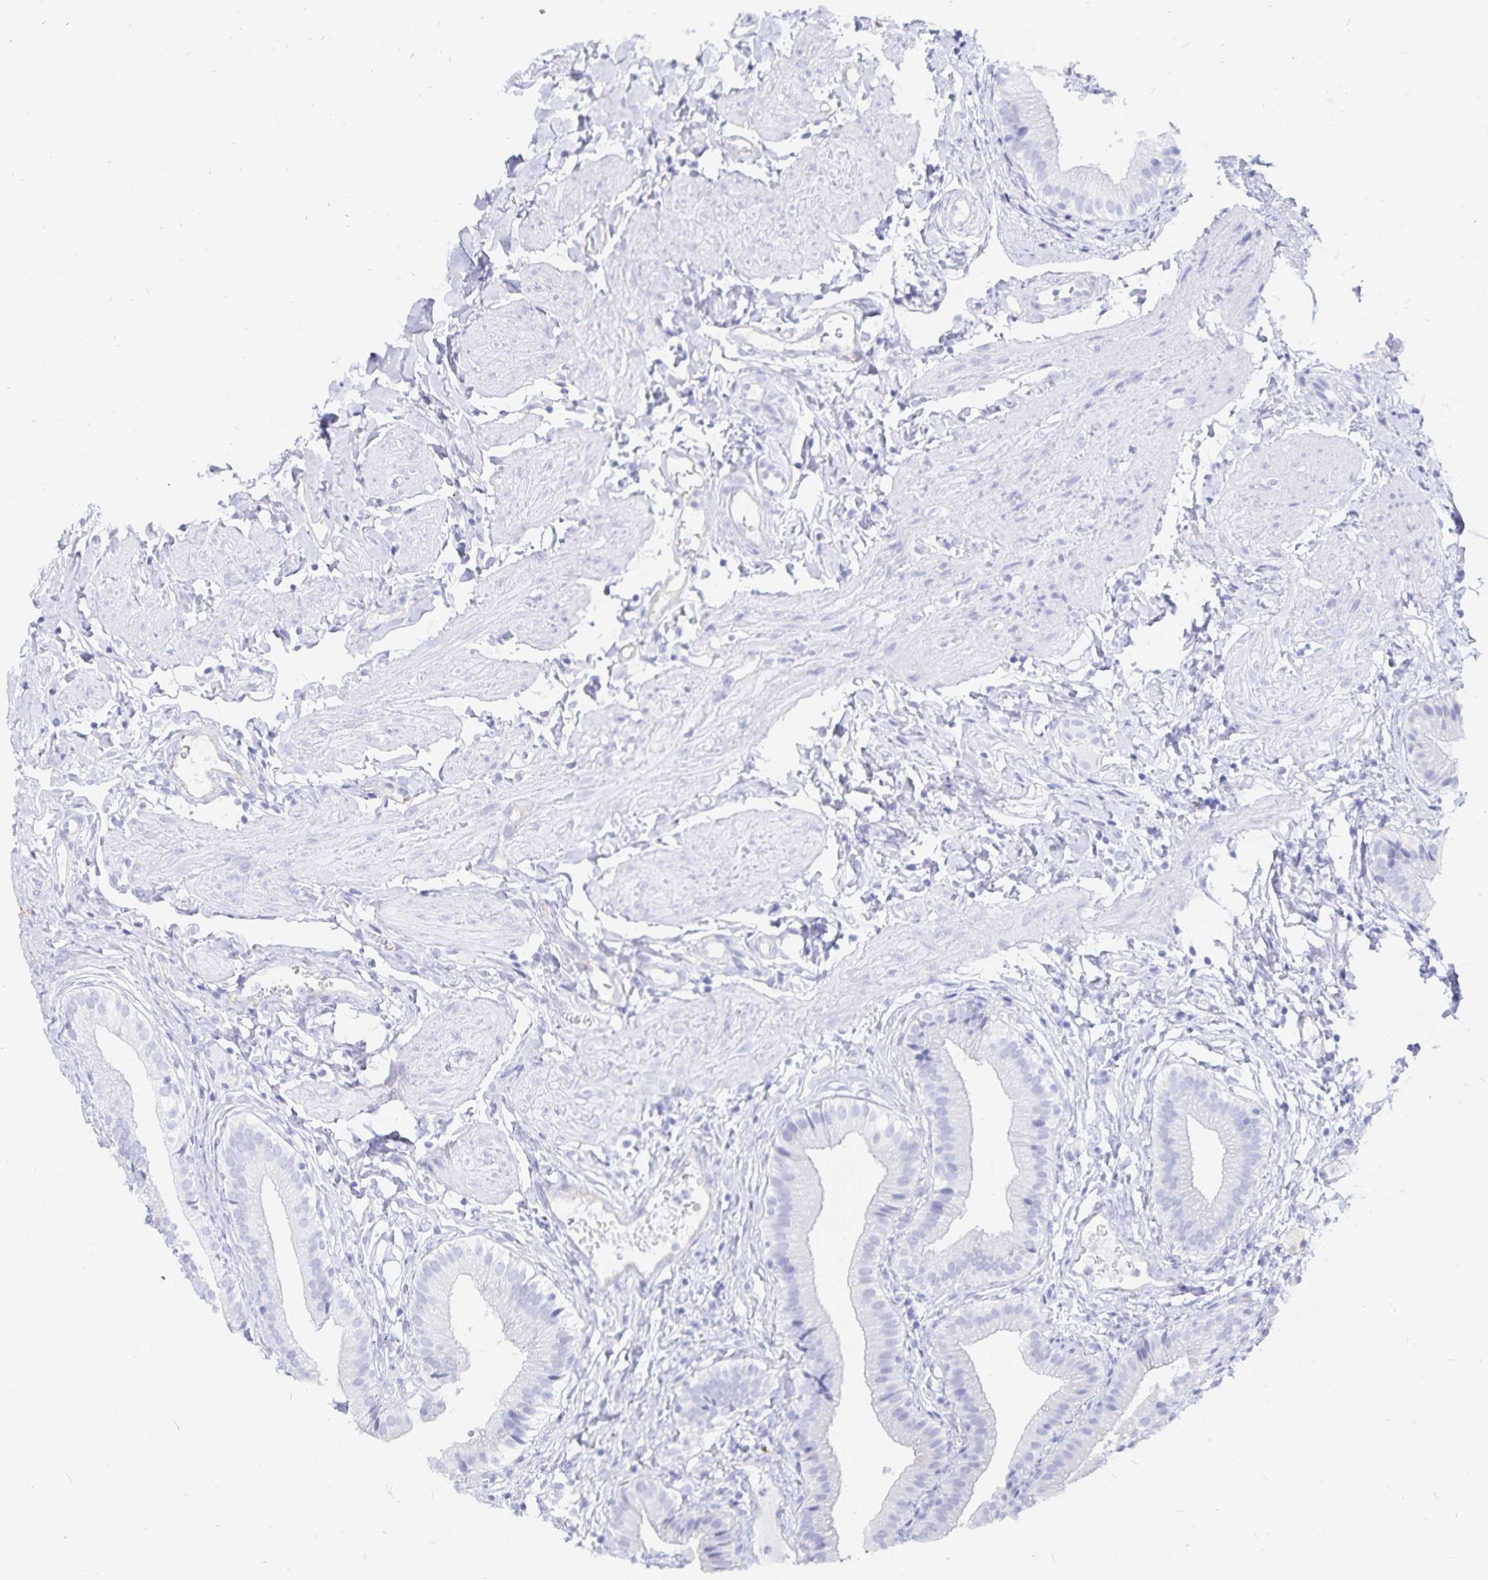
{"staining": {"intensity": "negative", "quantity": "none", "location": "none"}, "tissue": "gallbladder", "cell_type": "Glandular cells", "image_type": "normal", "snomed": [{"axis": "morphology", "description": "Normal tissue, NOS"}, {"axis": "topography", "description": "Gallbladder"}], "caption": "Photomicrograph shows no significant protein staining in glandular cells of unremarkable gallbladder. (Immunohistochemistry, brightfield microscopy, high magnification).", "gene": "INSL5", "patient": {"sex": "female", "age": 47}}